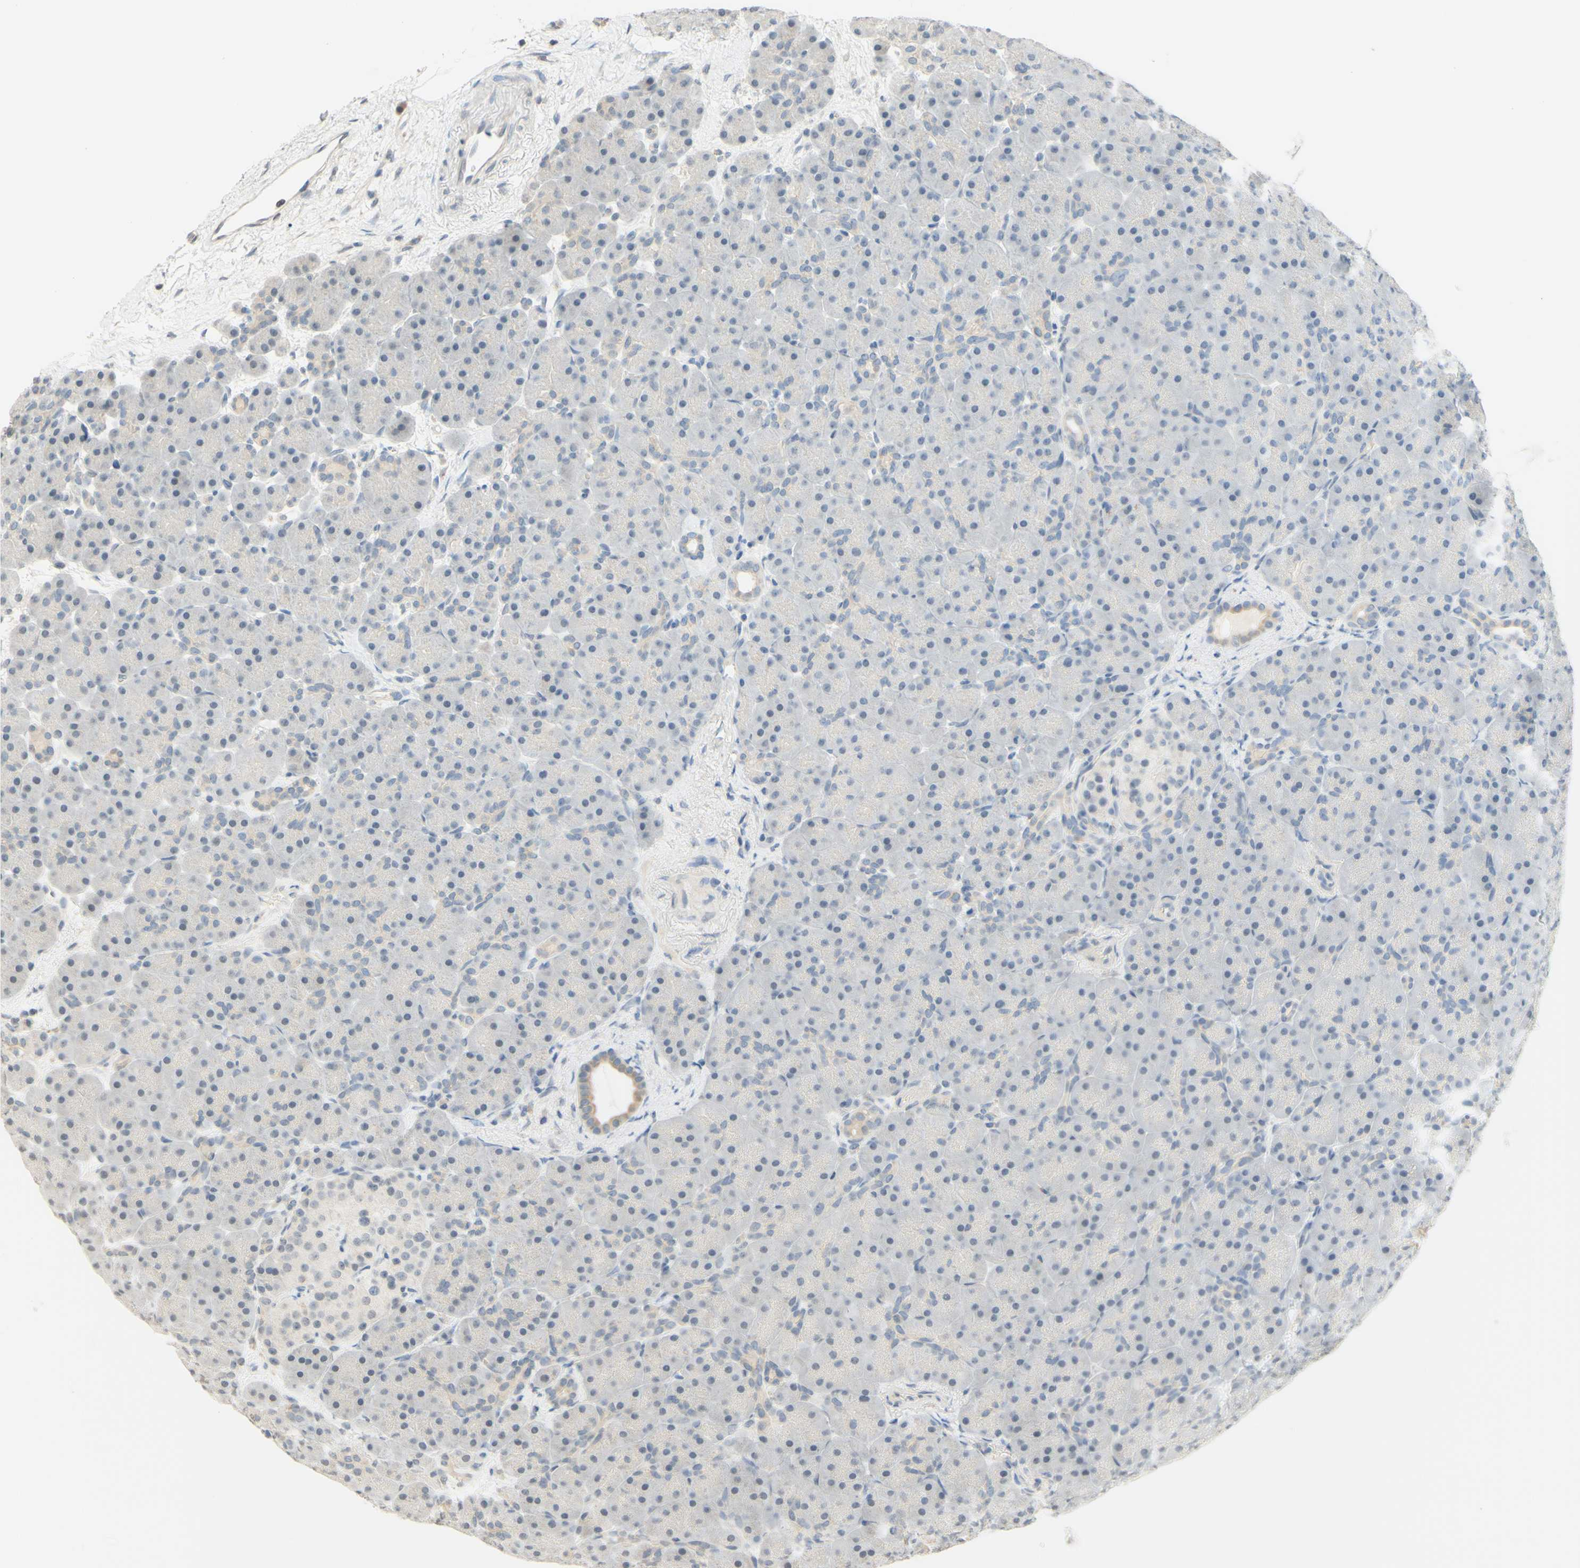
{"staining": {"intensity": "negative", "quantity": "none", "location": "none"}, "tissue": "pancreas", "cell_type": "Exocrine glandular cells", "image_type": "normal", "snomed": [{"axis": "morphology", "description": "Normal tissue, NOS"}, {"axis": "topography", "description": "Pancreas"}], "caption": "Pancreas was stained to show a protein in brown. There is no significant positivity in exocrine glandular cells. (Brightfield microscopy of DAB immunohistochemistry at high magnification).", "gene": "MAG", "patient": {"sex": "male", "age": 66}}